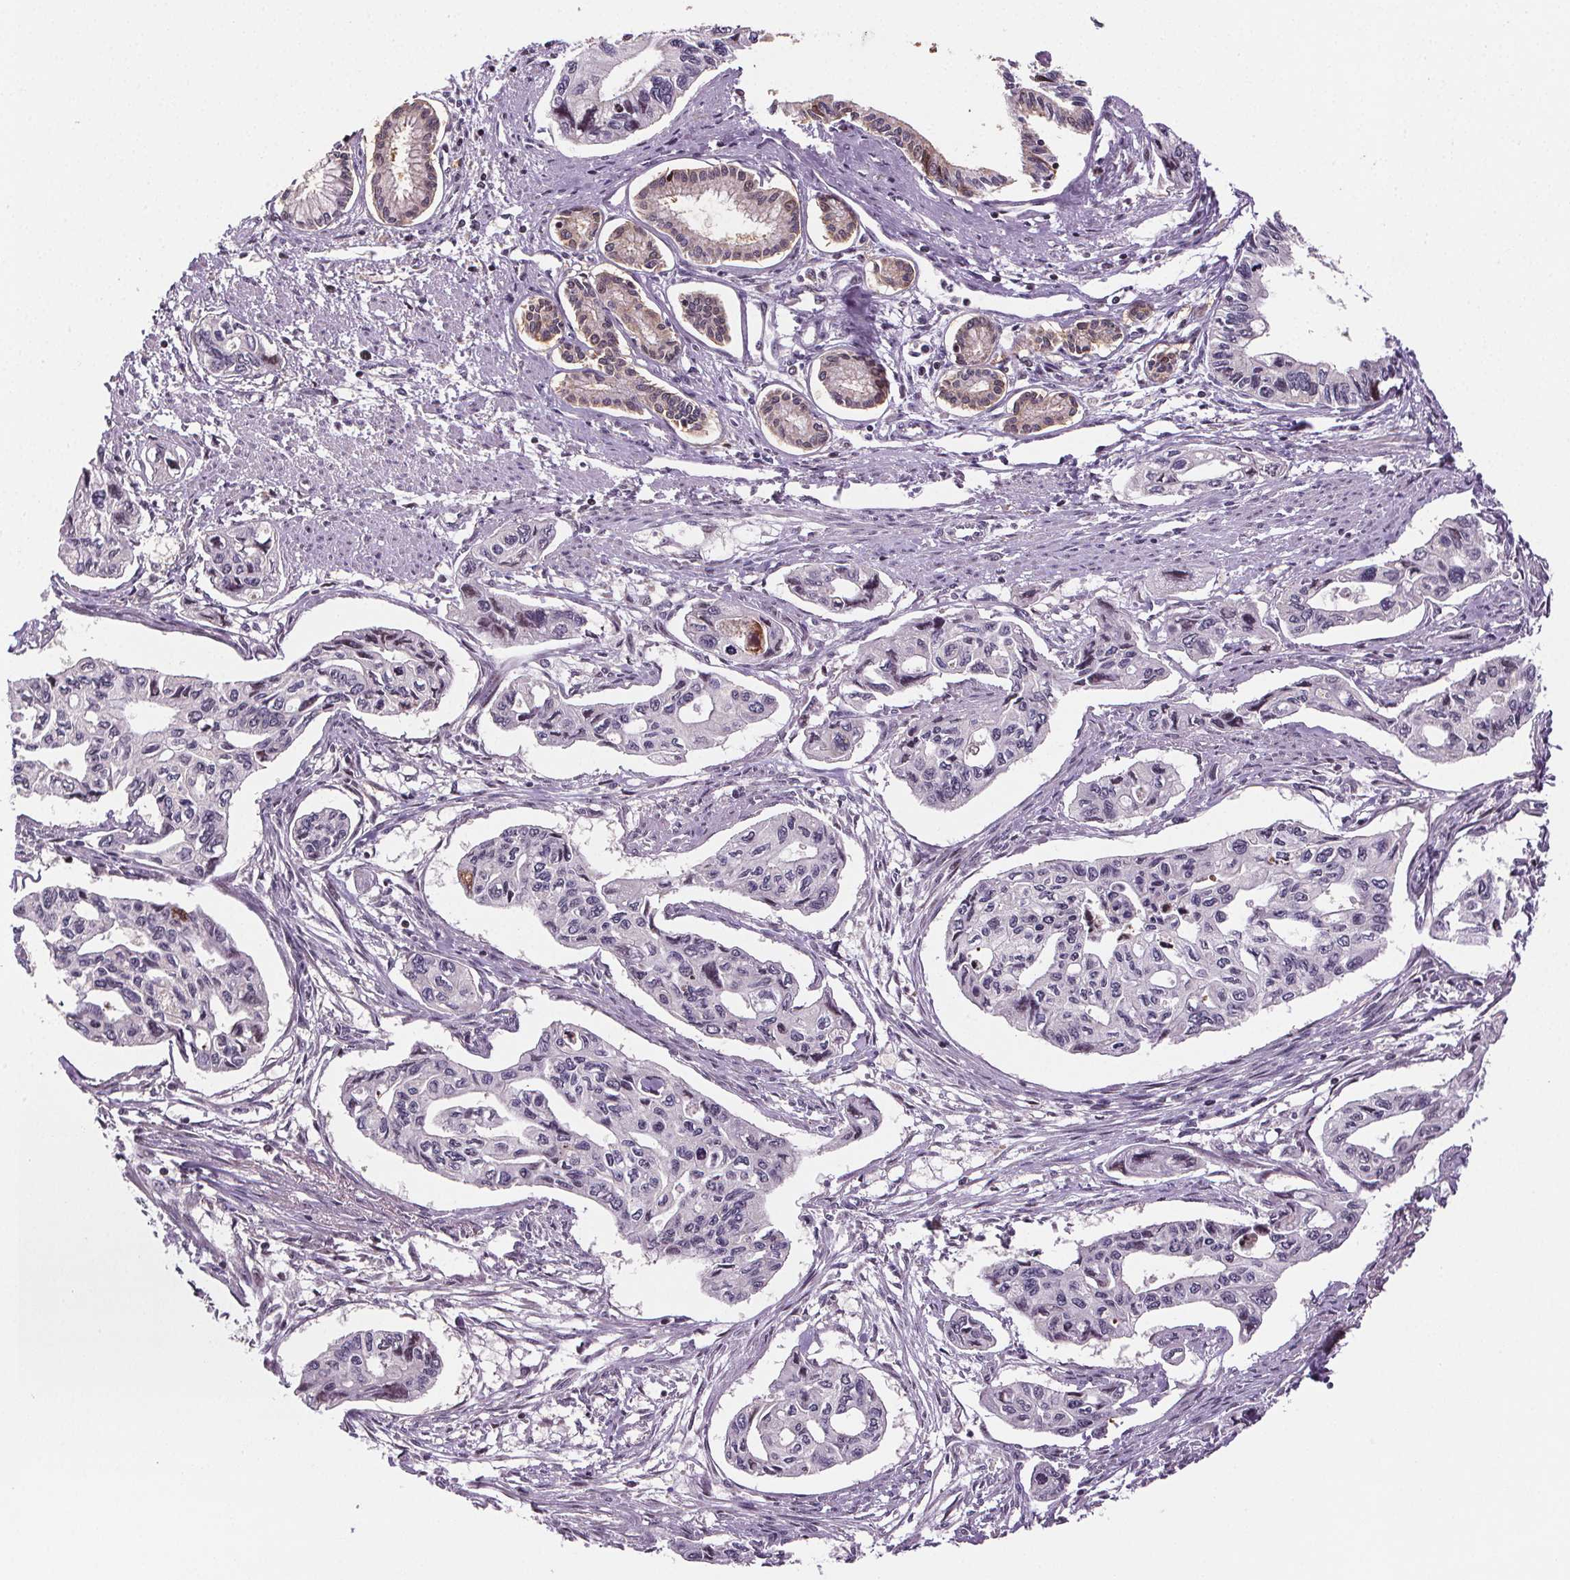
{"staining": {"intensity": "negative", "quantity": "none", "location": "none"}, "tissue": "pancreatic cancer", "cell_type": "Tumor cells", "image_type": "cancer", "snomed": [{"axis": "morphology", "description": "Adenocarcinoma, NOS"}, {"axis": "topography", "description": "Pancreas"}], "caption": "Human adenocarcinoma (pancreatic) stained for a protein using immunohistochemistry reveals no expression in tumor cells.", "gene": "SUCLA2", "patient": {"sex": "female", "age": 76}}